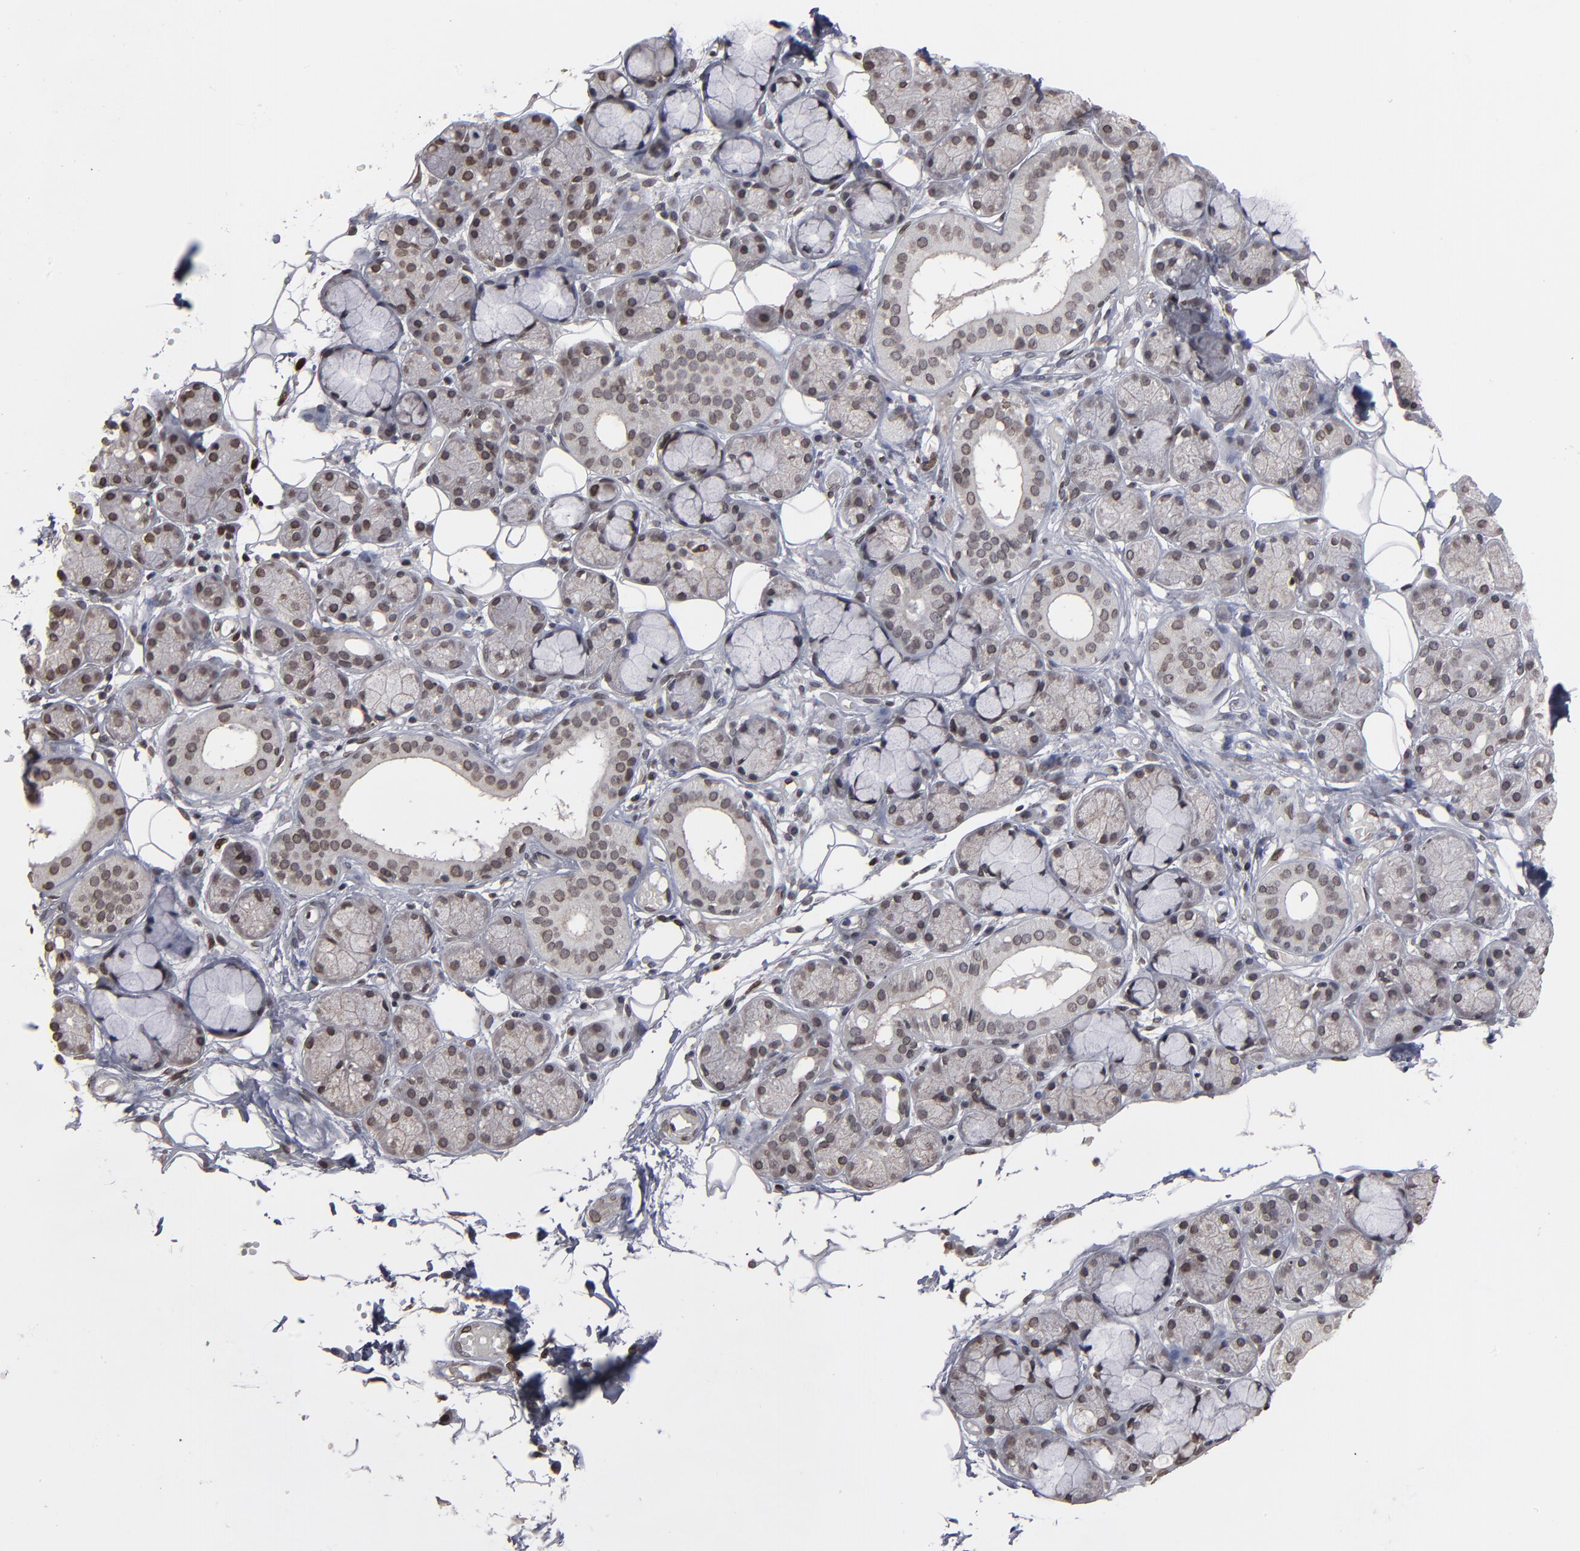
{"staining": {"intensity": "moderate", "quantity": "<25%", "location": "cytoplasmic/membranous,nuclear"}, "tissue": "salivary gland", "cell_type": "Glandular cells", "image_type": "normal", "snomed": [{"axis": "morphology", "description": "Normal tissue, NOS"}, {"axis": "topography", "description": "Skeletal muscle"}, {"axis": "topography", "description": "Oral tissue"}, {"axis": "topography", "description": "Salivary gland"}, {"axis": "topography", "description": "Peripheral nerve tissue"}], "caption": "Protein staining of unremarkable salivary gland reveals moderate cytoplasmic/membranous,nuclear positivity in about <25% of glandular cells.", "gene": "BAZ1A", "patient": {"sex": "male", "age": 54}}